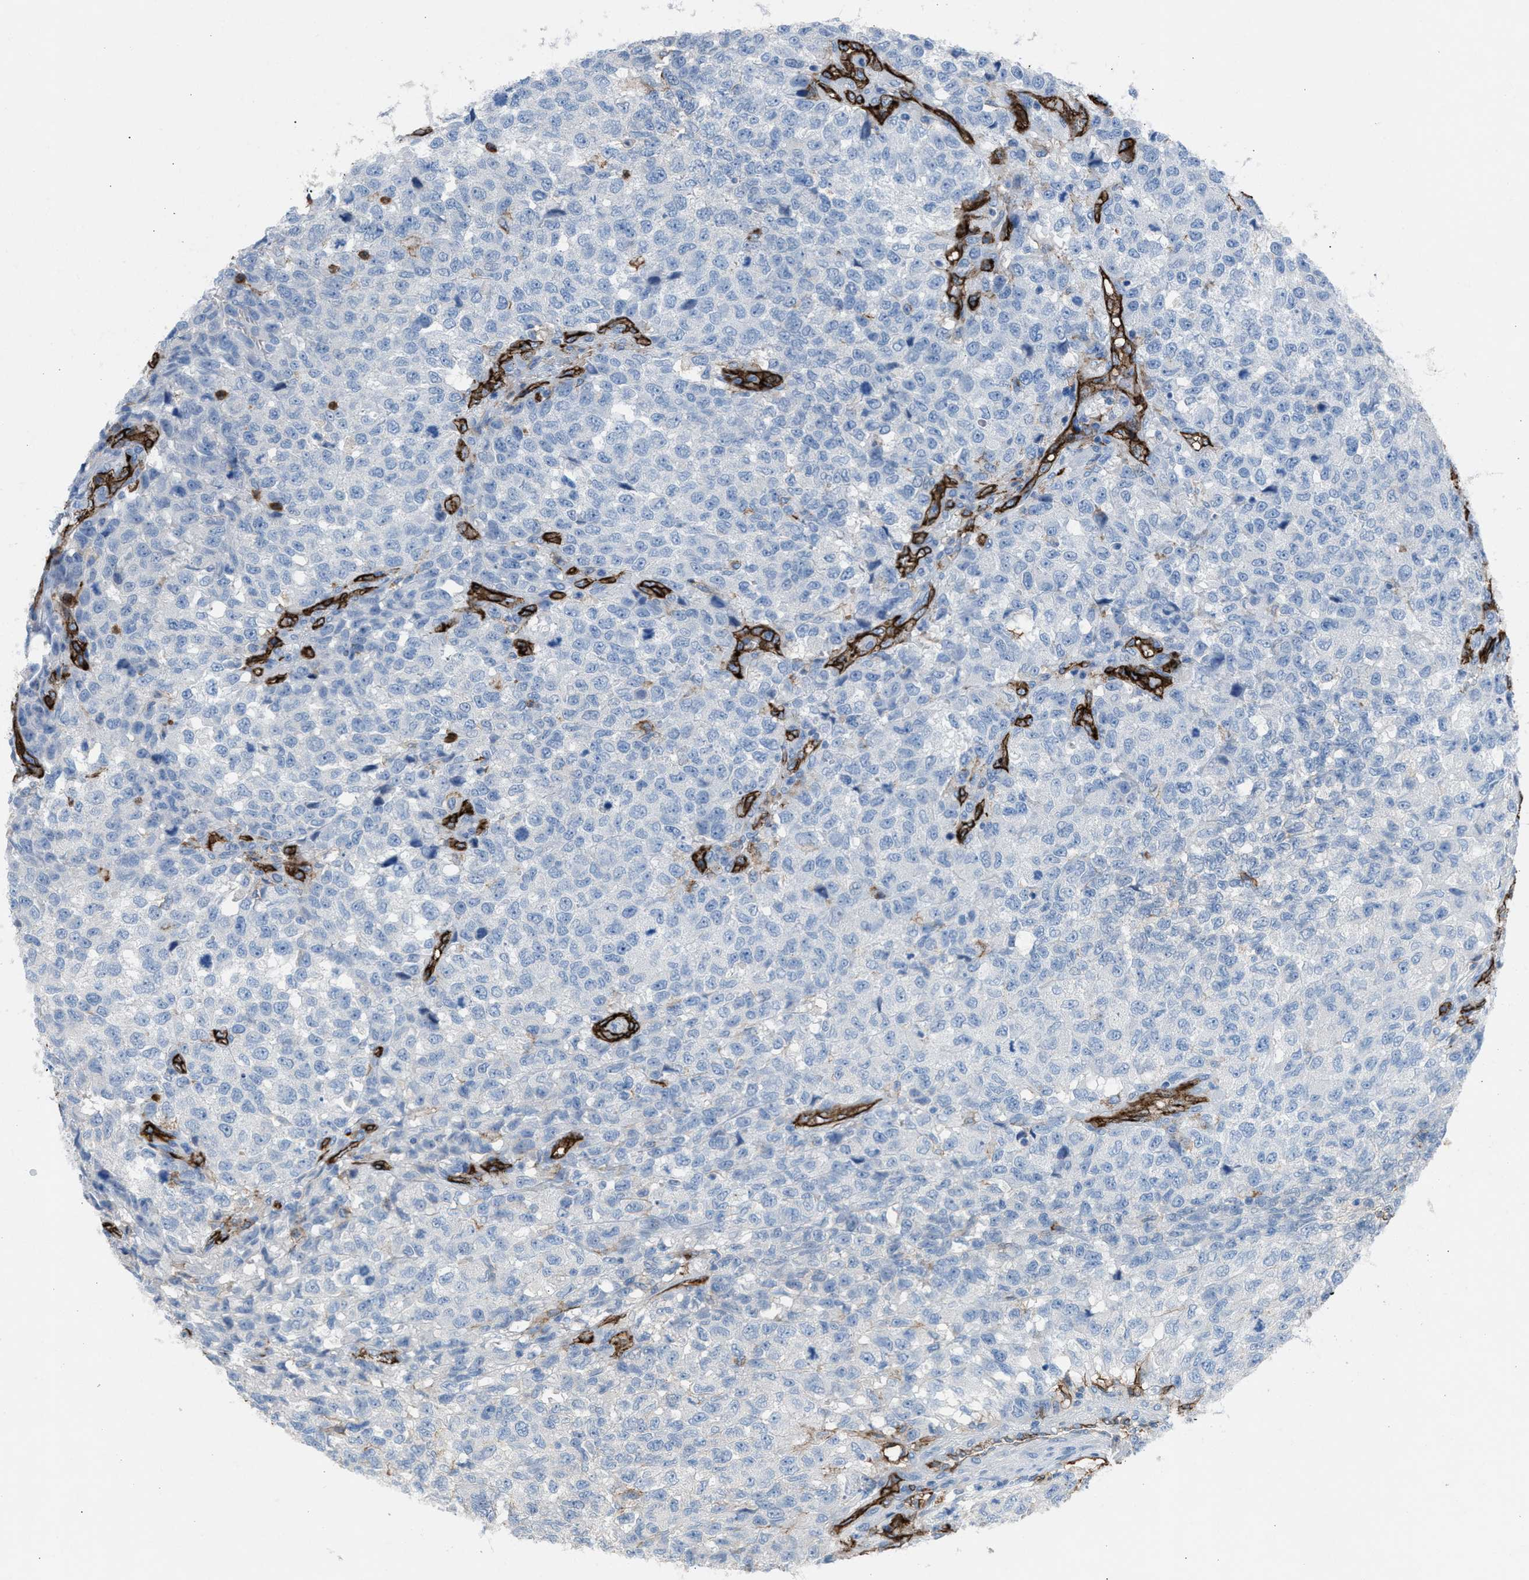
{"staining": {"intensity": "negative", "quantity": "none", "location": "none"}, "tissue": "testis cancer", "cell_type": "Tumor cells", "image_type": "cancer", "snomed": [{"axis": "morphology", "description": "Seminoma, NOS"}, {"axis": "topography", "description": "Testis"}], "caption": "Tumor cells are negative for brown protein staining in seminoma (testis). (Immunohistochemistry (ihc), brightfield microscopy, high magnification).", "gene": "DYSF", "patient": {"sex": "male", "age": 59}}